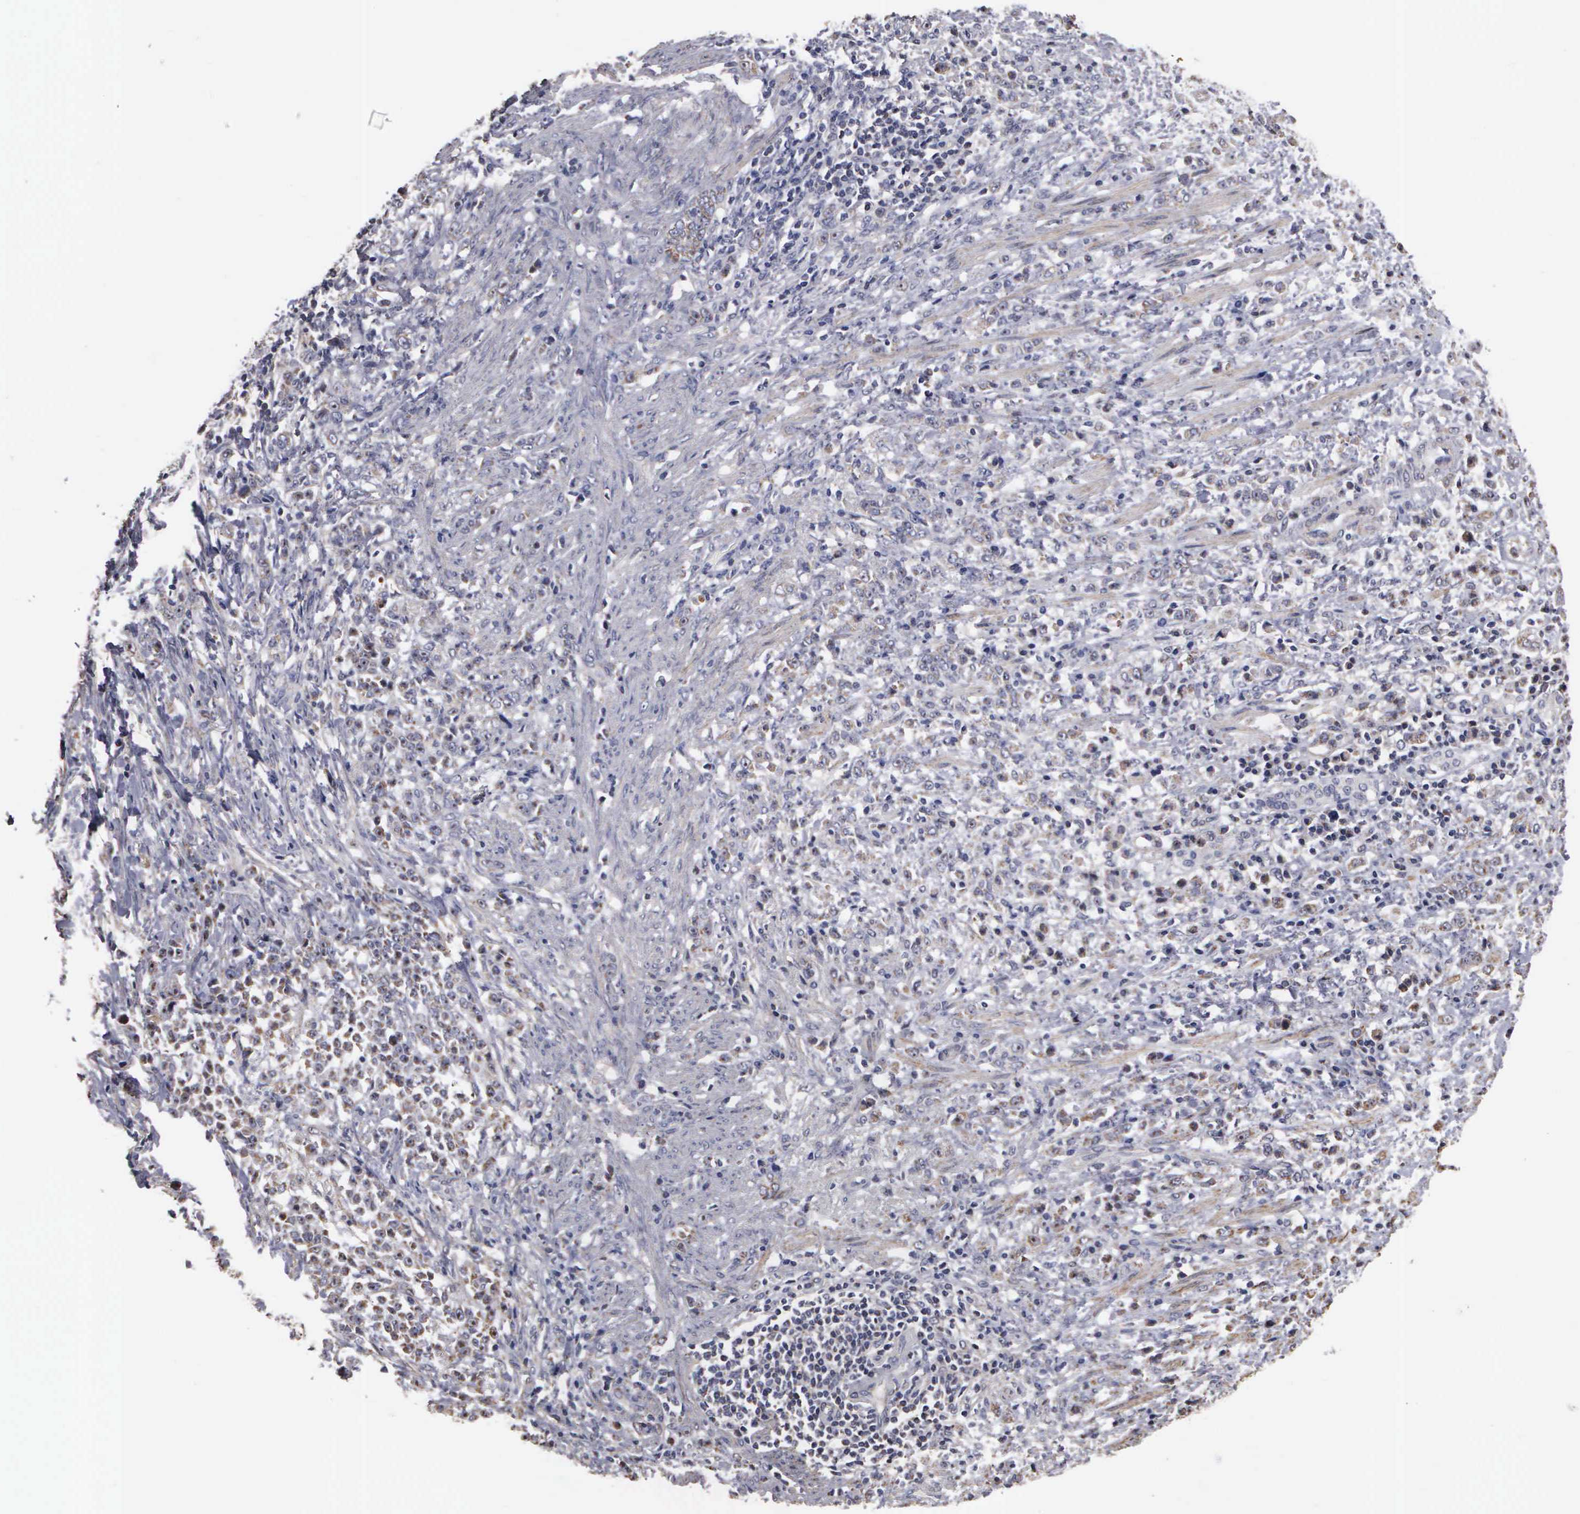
{"staining": {"intensity": "weak", "quantity": "25%-75%", "location": "cytoplasmic/membranous,nuclear"}, "tissue": "stomach cancer", "cell_type": "Tumor cells", "image_type": "cancer", "snomed": [{"axis": "morphology", "description": "Adenocarcinoma, NOS"}, {"axis": "topography", "description": "Stomach, lower"}], "caption": "Immunohistochemical staining of stomach adenocarcinoma demonstrates low levels of weak cytoplasmic/membranous and nuclear staining in approximately 25%-75% of tumor cells.", "gene": "NGDN", "patient": {"sex": "male", "age": 88}}